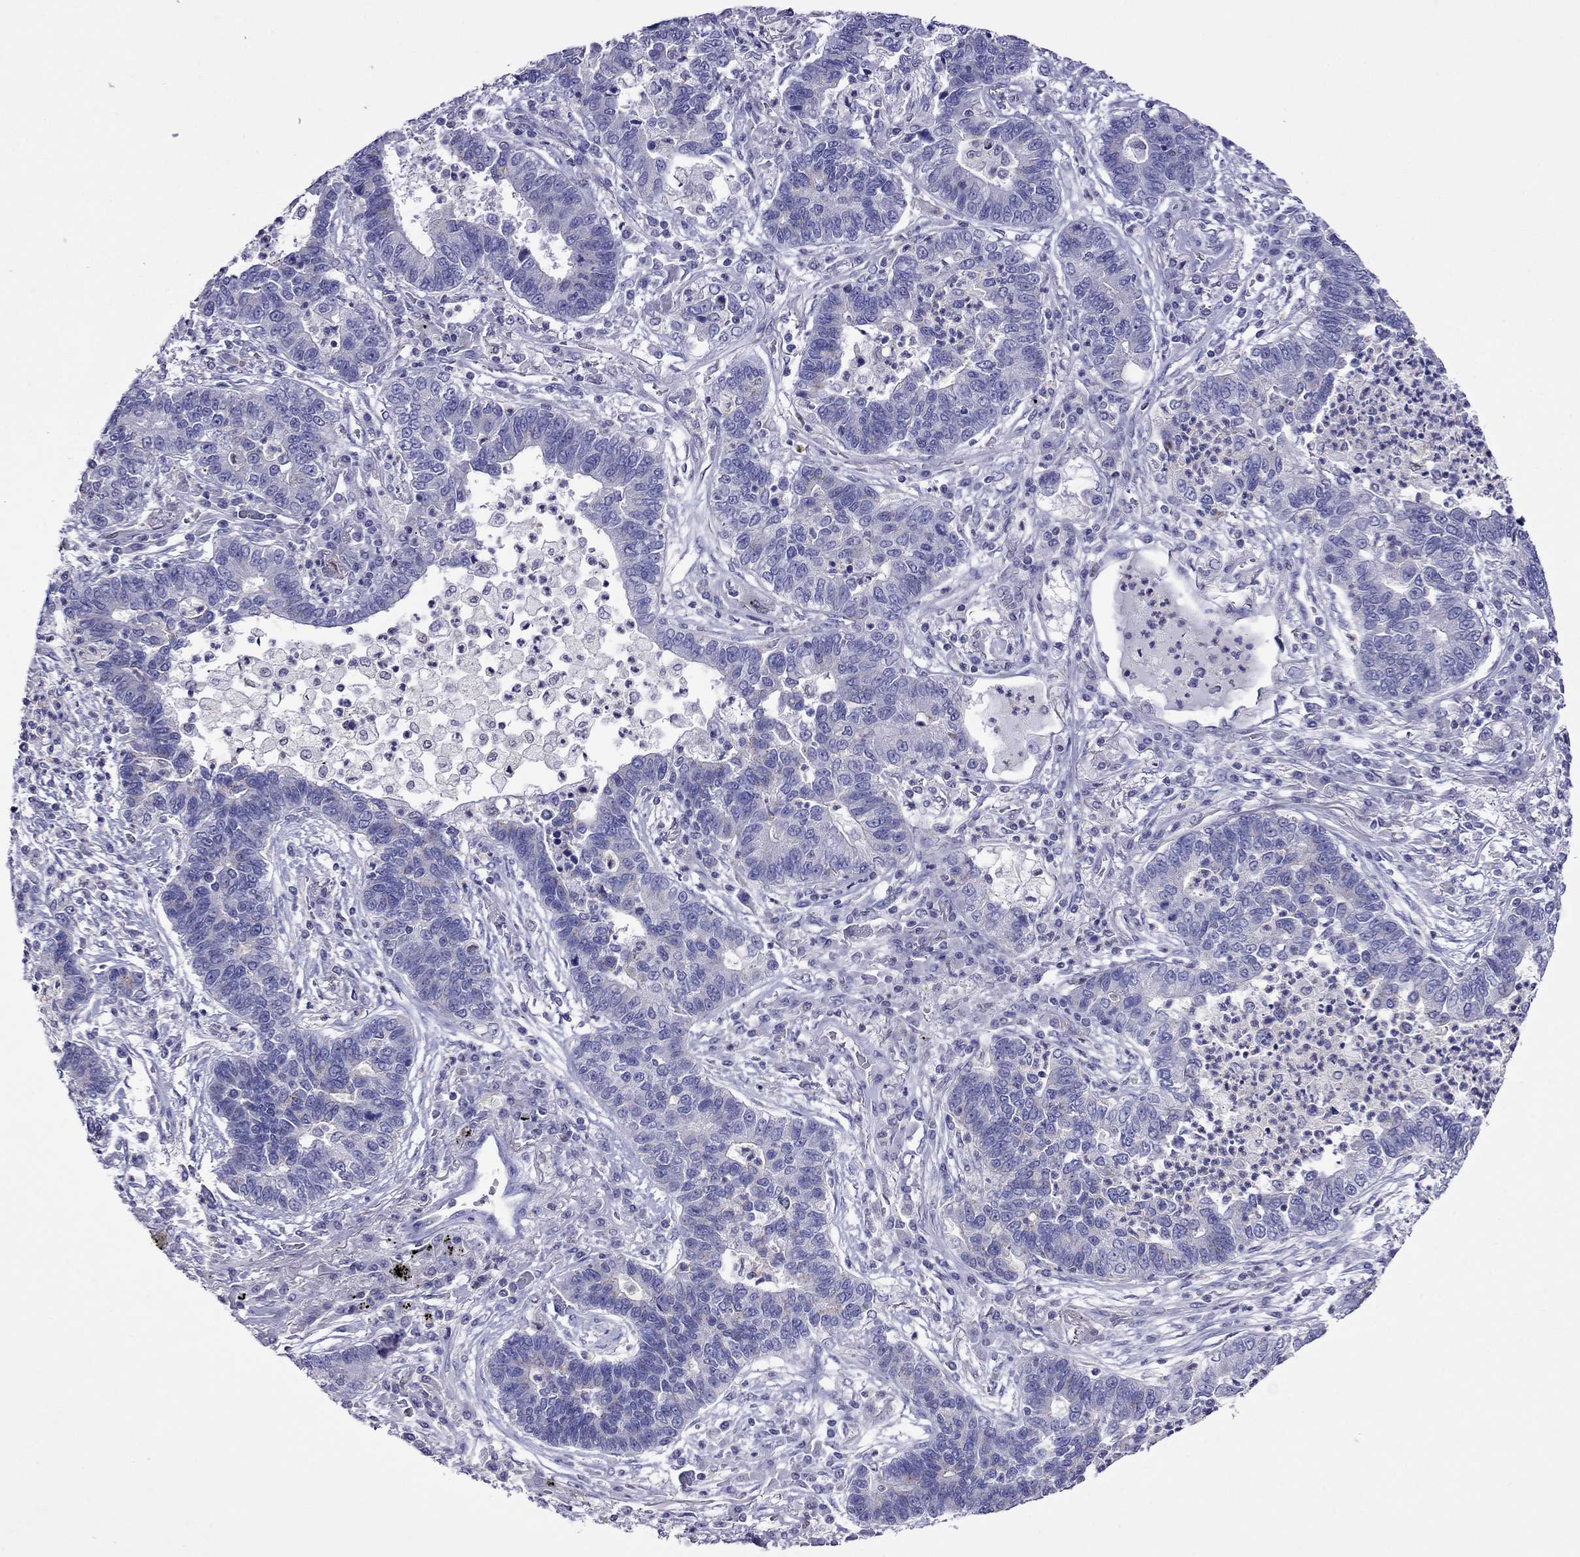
{"staining": {"intensity": "negative", "quantity": "none", "location": "none"}, "tissue": "lung cancer", "cell_type": "Tumor cells", "image_type": "cancer", "snomed": [{"axis": "morphology", "description": "Adenocarcinoma, NOS"}, {"axis": "topography", "description": "Lung"}], "caption": "Lung cancer was stained to show a protein in brown. There is no significant staining in tumor cells.", "gene": "MPZ", "patient": {"sex": "female", "age": 57}}